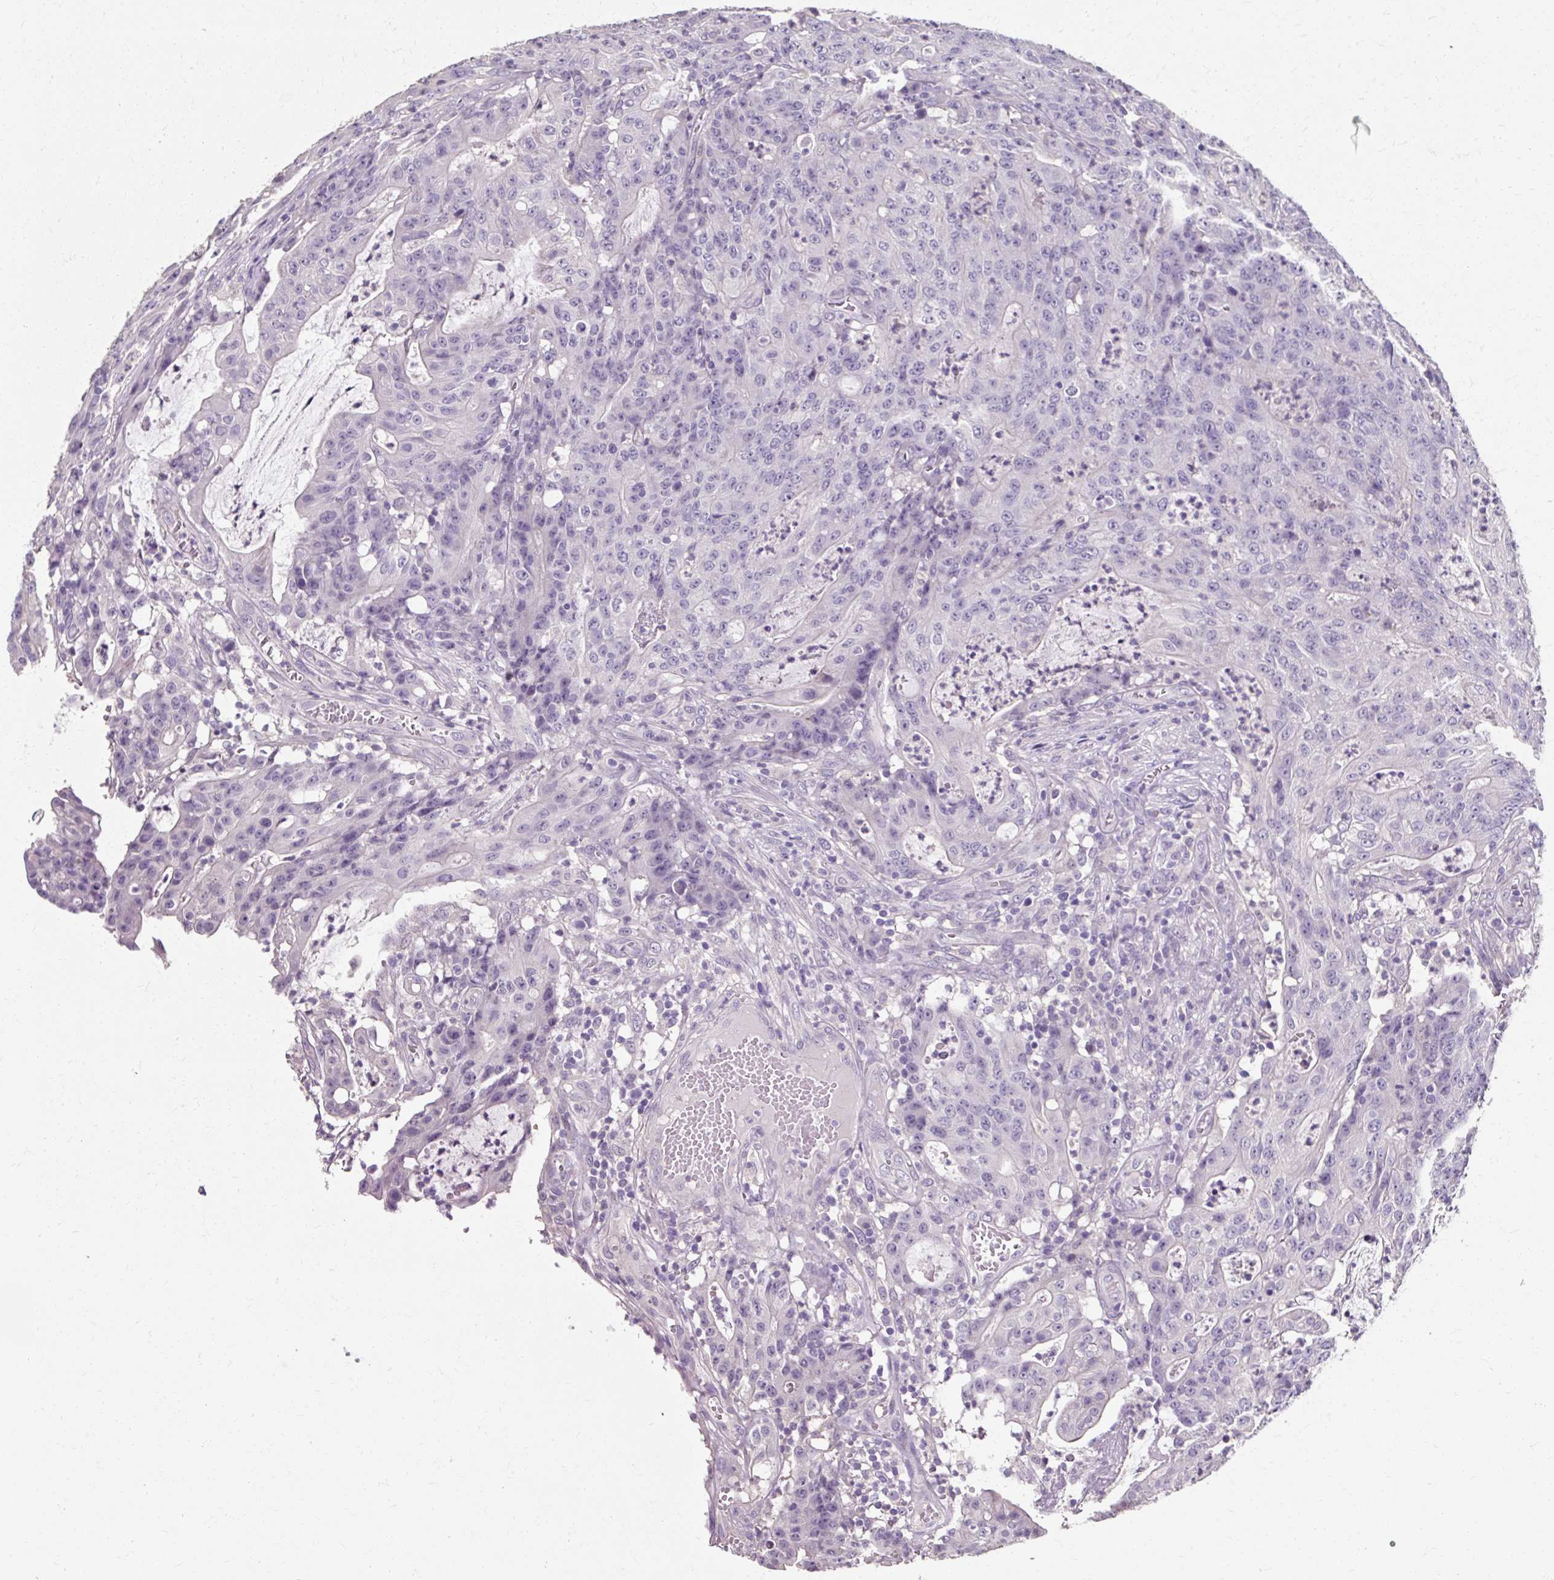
{"staining": {"intensity": "negative", "quantity": "none", "location": "none"}, "tissue": "colorectal cancer", "cell_type": "Tumor cells", "image_type": "cancer", "snomed": [{"axis": "morphology", "description": "Adenocarcinoma, NOS"}, {"axis": "topography", "description": "Colon"}], "caption": "Immunohistochemistry of human adenocarcinoma (colorectal) displays no positivity in tumor cells.", "gene": "KLHL24", "patient": {"sex": "male", "age": 83}}